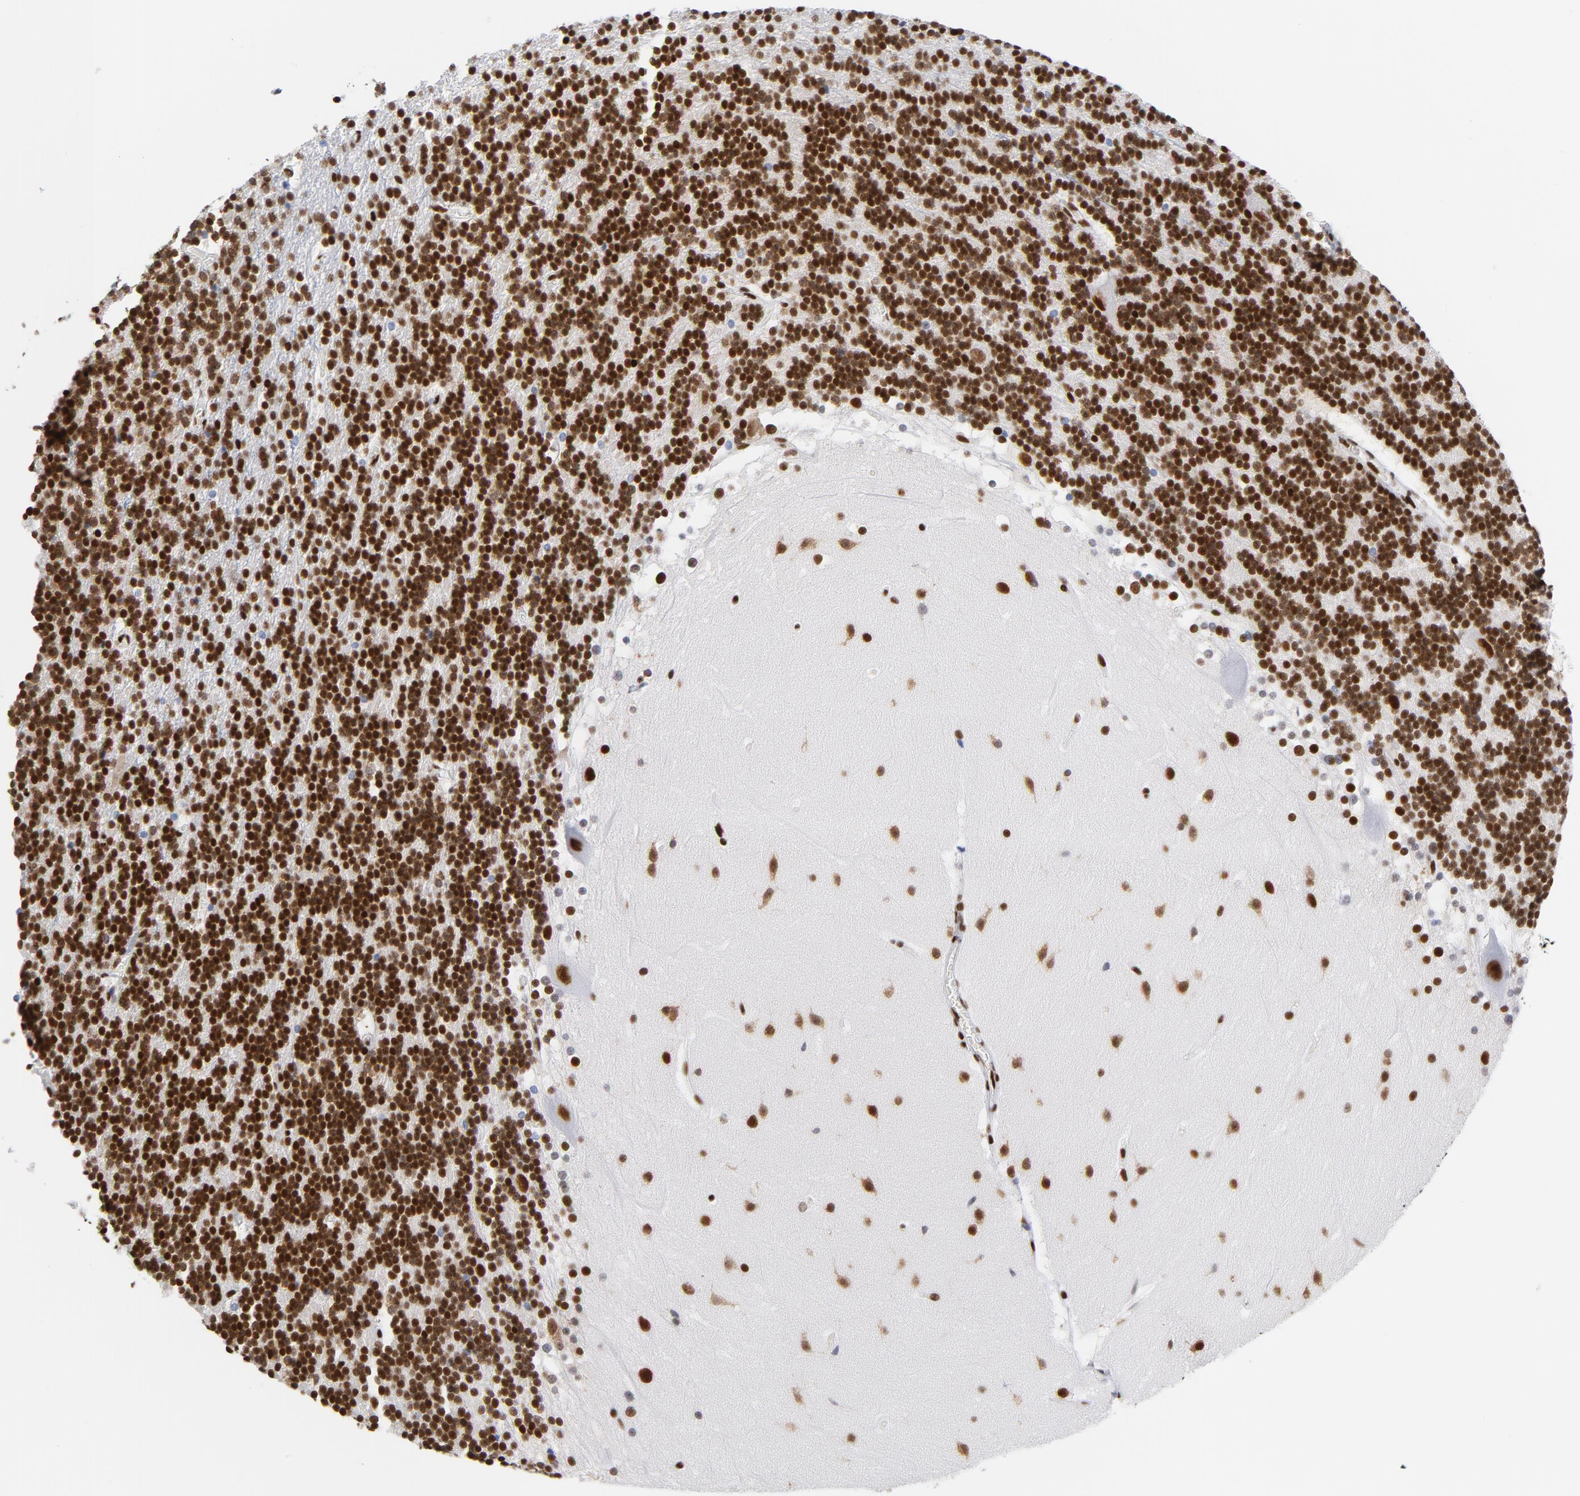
{"staining": {"intensity": "strong", "quantity": ">75%", "location": "nuclear"}, "tissue": "cerebellum", "cell_type": "Cells in granular layer", "image_type": "normal", "snomed": [{"axis": "morphology", "description": "Normal tissue, NOS"}, {"axis": "topography", "description": "Cerebellum"}], "caption": "Protein staining exhibits strong nuclear expression in about >75% of cells in granular layer in benign cerebellum. Nuclei are stained in blue.", "gene": "XRCC5", "patient": {"sex": "female", "age": 19}}